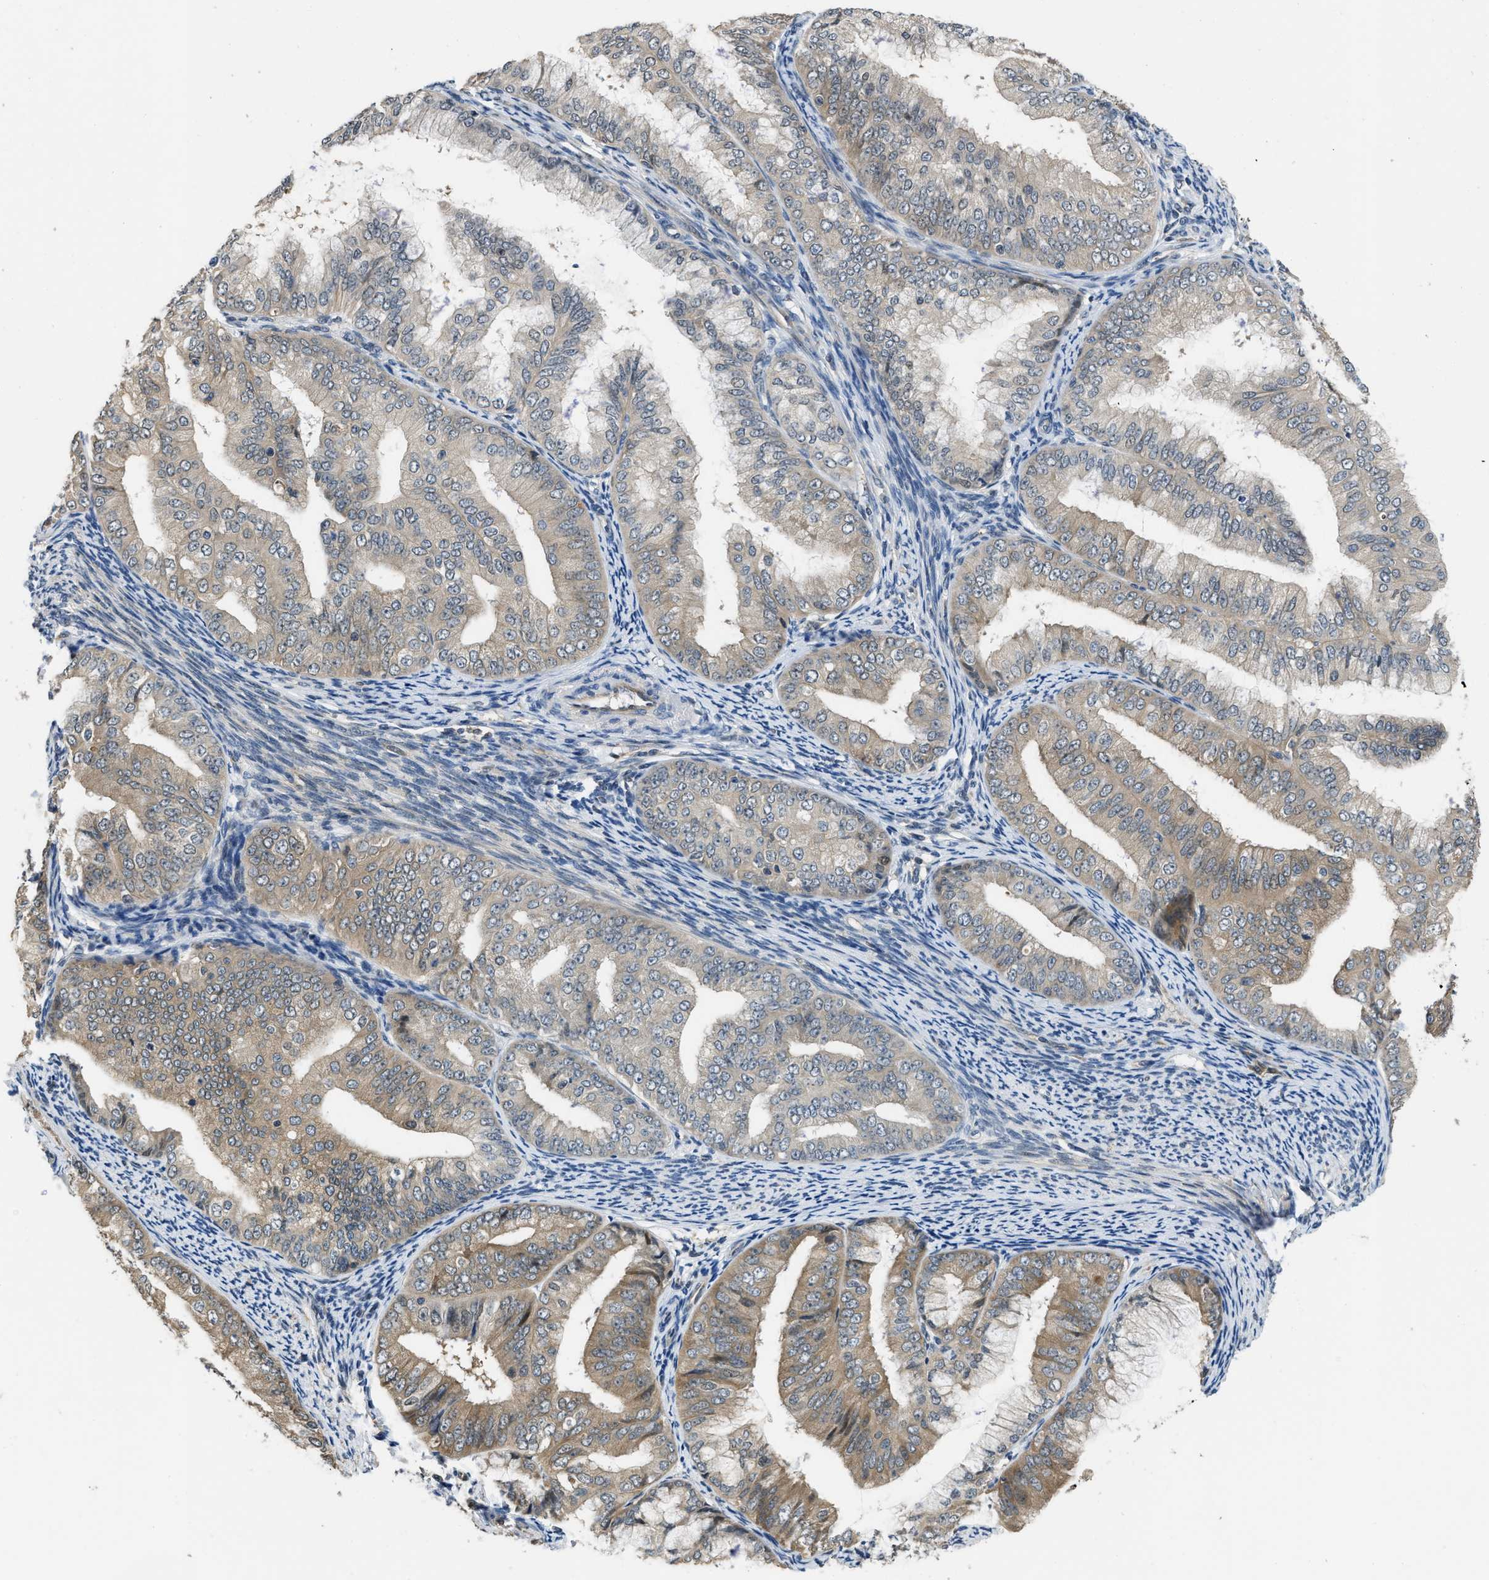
{"staining": {"intensity": "weak", "quantity": "25%-75%", "location": "cytoplasmic/membranous"}, "tissue": "endometrial cancer", "cell_type": "Tumor cells", "image_type": "cancer", "snomed": [{"axis": "morphology", "description": "Adenocarcinoma, NOS"}, {"axis": "topography", "description": "Endometrium"}], "caption": "Weak cytoplasmic/membranous protein positivity is identified in approximately 25%-75% of tumor cells in endometrial adenocarcinoma.", "gene": "TES", "patient": {"sex": "female", "age": 63}}